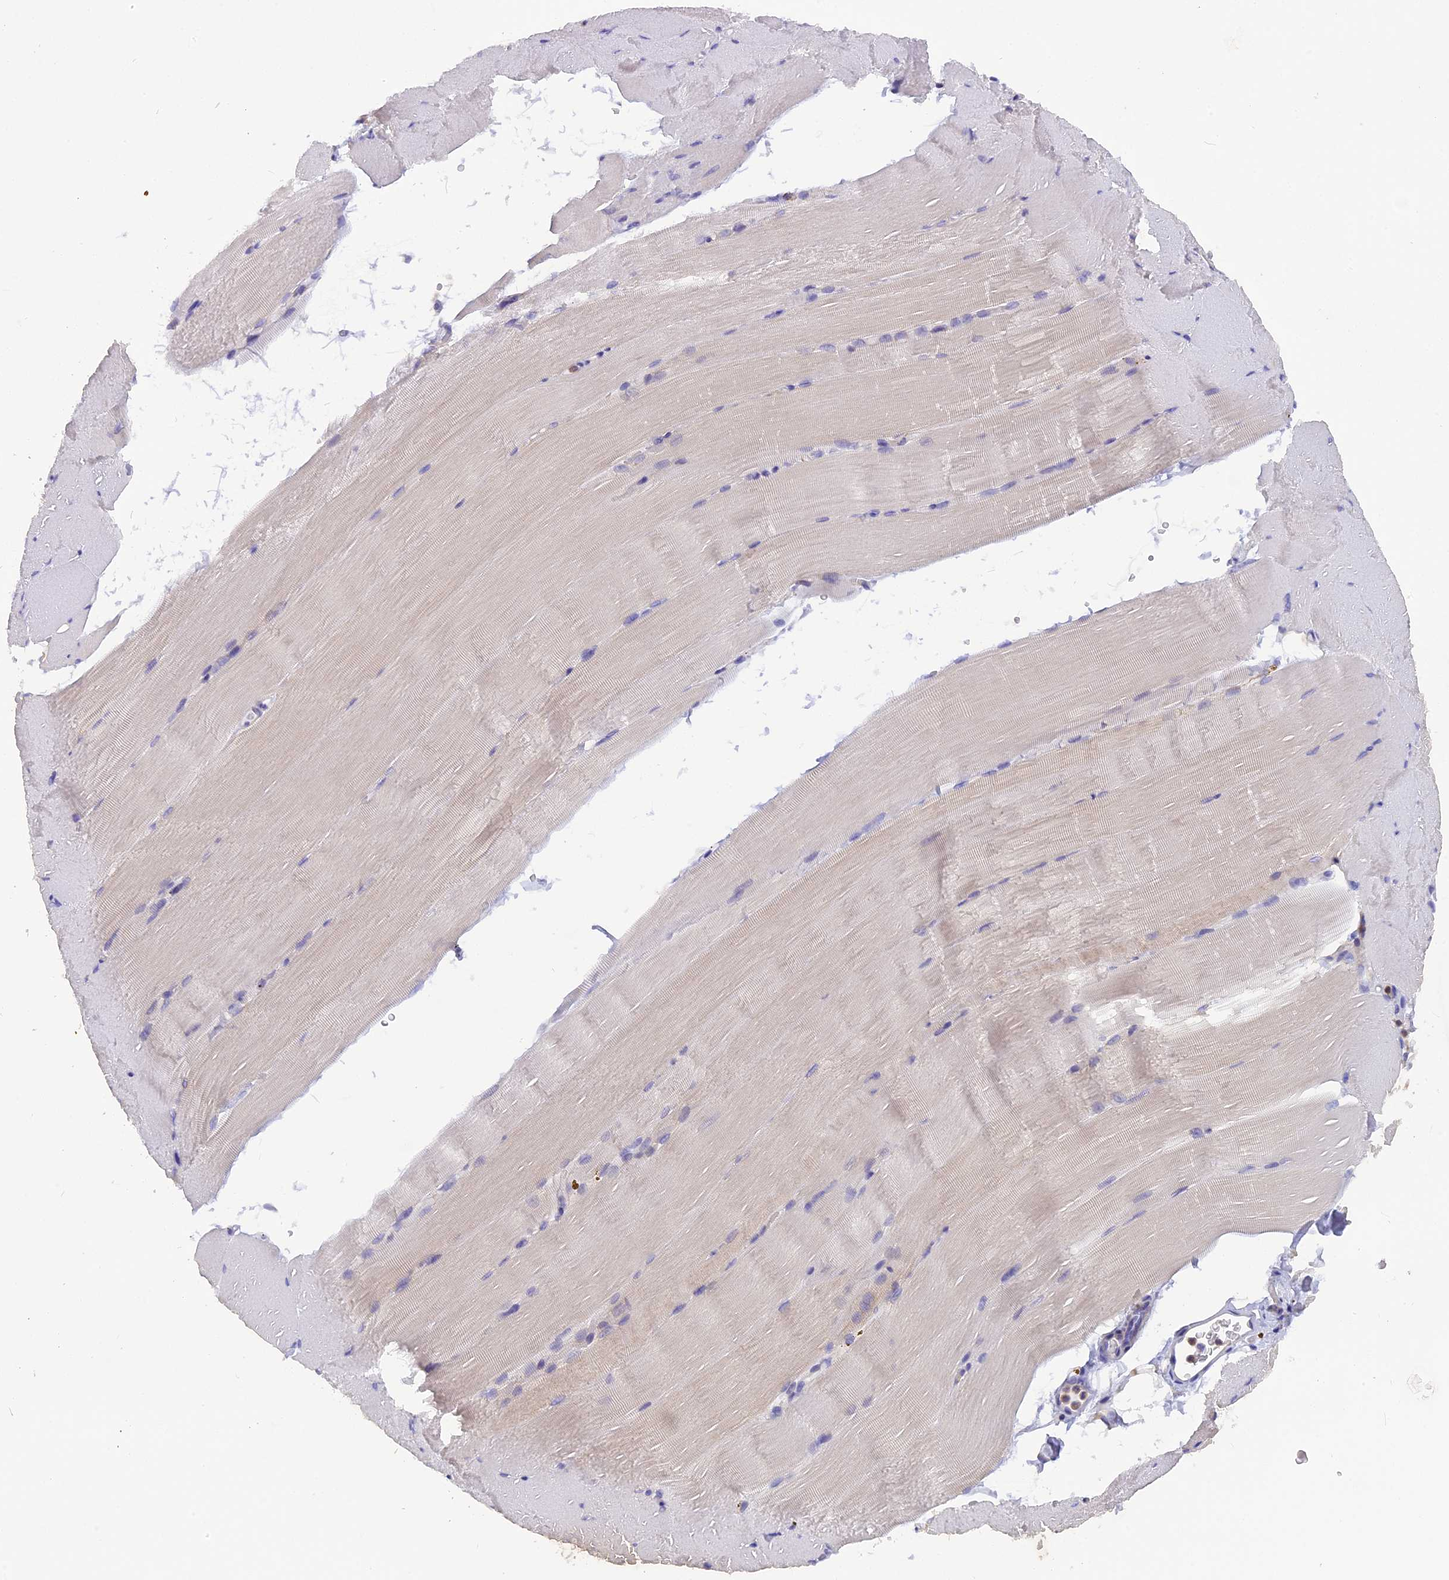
{"staining": {"intensity": "negative", "quantity": "none", "location": "none"}, "tissue": "skeletal muscle", "cell_type": "Myocytes", "image_type": "normal", "snomed": [{"axis": "morphology", "description": "Normal tissue, NOS"}, {"axis": "topography", "description": "Skeletal muscle"}, {"axis": "topography", "description": "Parathyroid gland"}], "caption": "DAB (3,3'-diaminobenzidine) immunohistochemical staining of normal human skeletal muscle shows no significant positivity in myocytes. The staining was performed using DAB (3,3'-diaminobenzidine) to visualize the protein expression in brown, while the nuclei were stained in blue with hematoxylin (Magnification: 20x).", "gene": "TRIM3", "patient": {"sex": "female", "age": 37}}